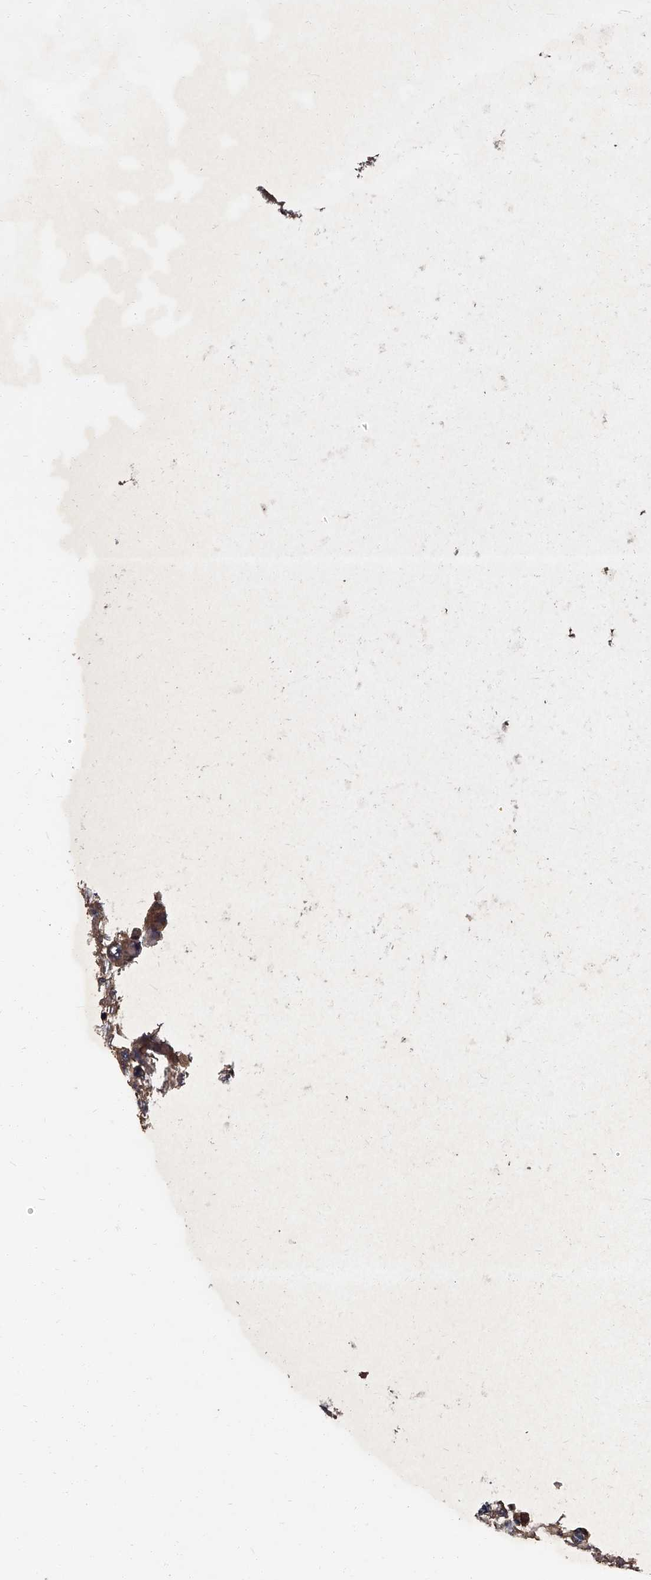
{"staining": {"intensity": "weak", "quantity": "25%-75%", "location": "cytoplasmic/membranous"}, "tissue": "testis cancer", "cell_type": "Tumor cells", "image_type": "cancer", "snomed": [{"axis": "morphology", "description": "Carcinoma, Embryonal, NOS"}, {"axis": "topography", "description": "Testis"}], "caption": "Brown immunohistochemical staining in human testis cancer (embryonal carcinoma) displays weak cytoplasmic/membranous expression in approximately 25%-75% of tumor cells.", "gene": "STK36", "patient": {"sex": "male", "age": 36}}